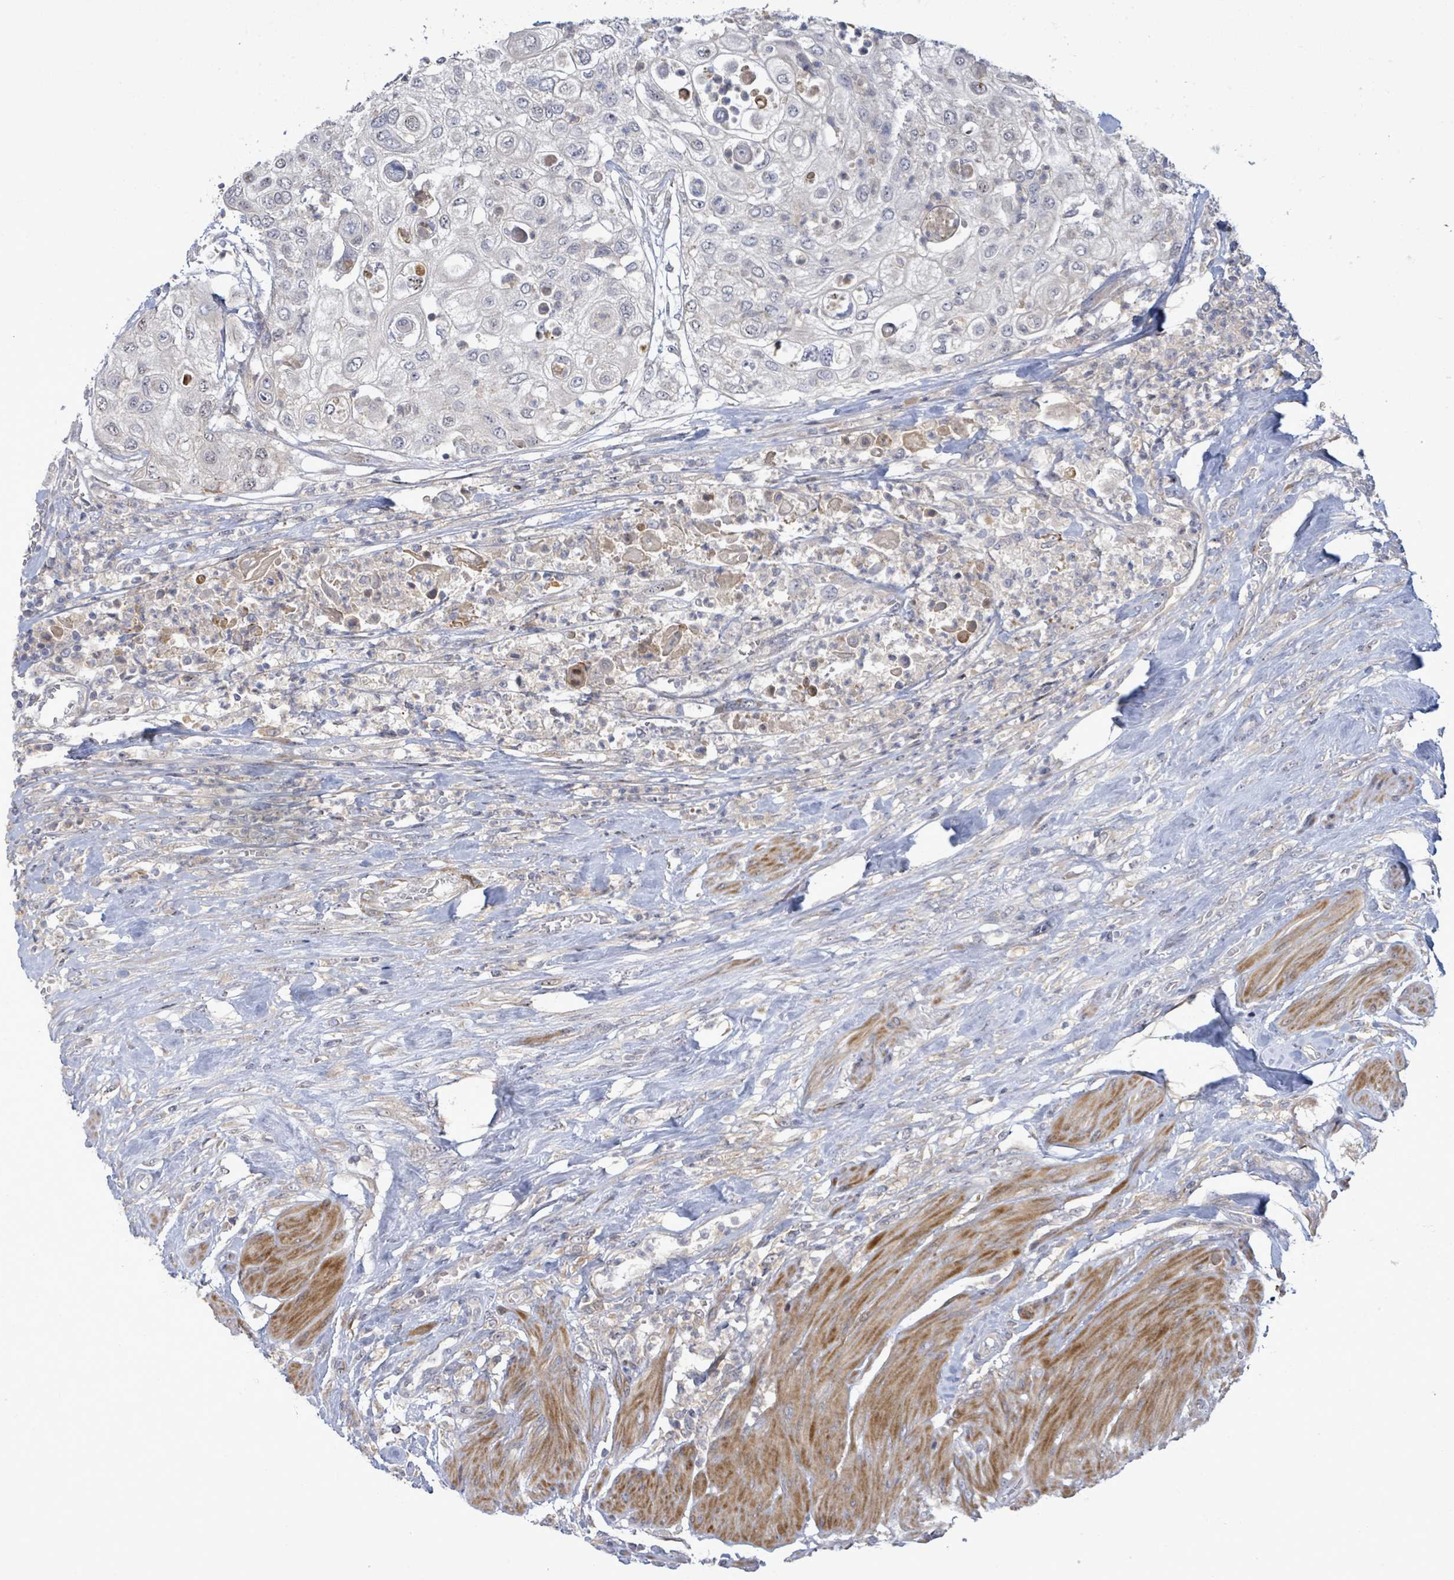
{"staining": {"intensity": "negative", "quantity": "none", "location": "none"}, "tissue": "urothelial cancer", "cell_type": "Tumor cells", "image_type": "cancer", "snomed": [{"axis": "morphology", "description": "Urothelial carcinoma, High grade"}, {"axis": "topography", "description": "Urinary bladder"}], "caption": "Photomicrograph shows no significant protein expression in tumor cells of urothelial cancer.", "gene": "SLIT3", "patient": {"sex": "female", "age": 79}}